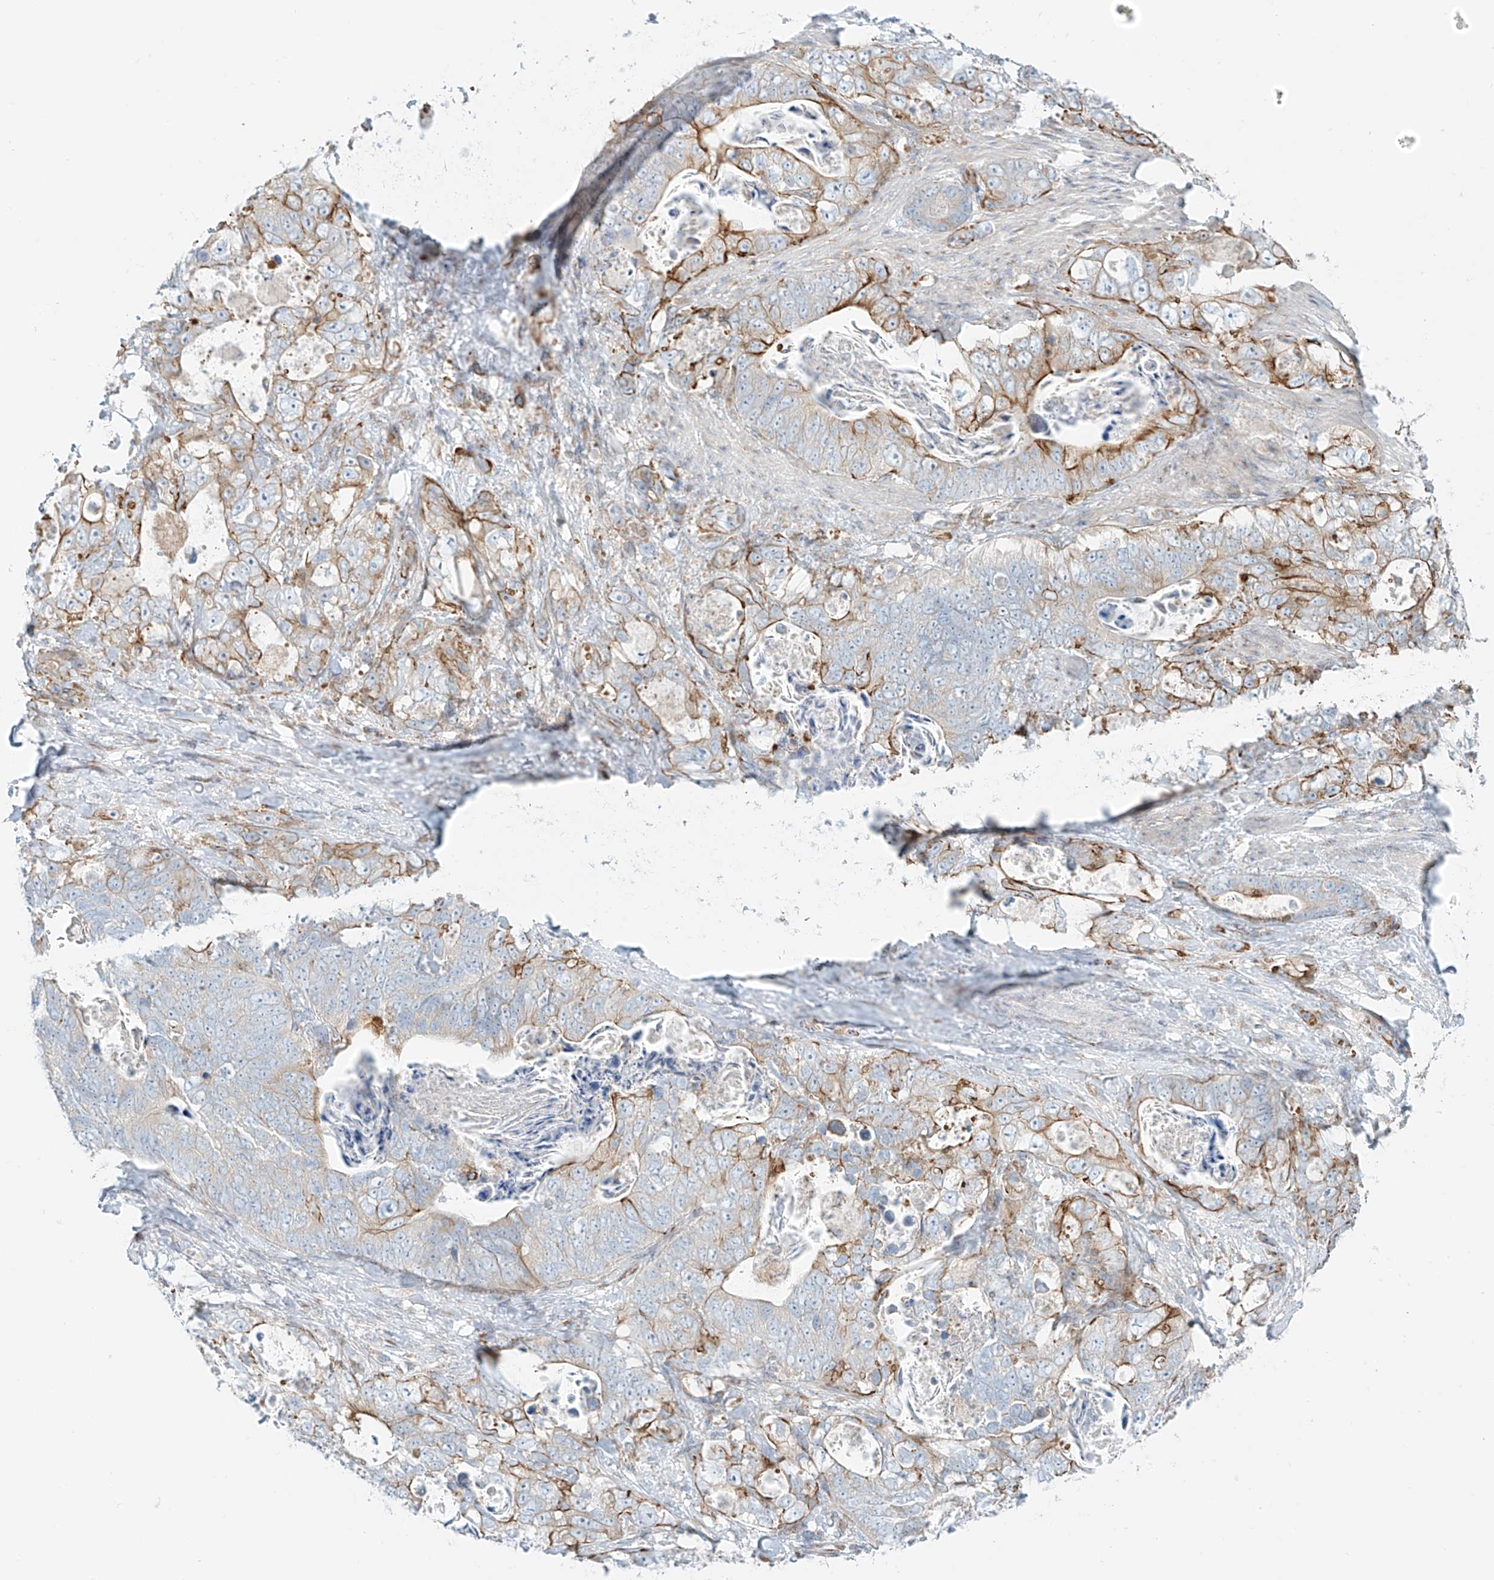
{"staining": {"intensity": "strong", "quantity": "25%-75%", "location": "cytoplasmic/membranous"}, "tissue": "stomach cancer", "cell_type": "Tumor cells", "image_type": "cancer", "snomed": [{"axis": "morphology", "description": "Normal tissue, NOS"}, {"axis": "morphology", "description": "Adenocarcinoma, NOS"}, {"axis": "topography", "description": "Stomach"}], "caption": "The immunohistochemical stain shows strong cytoplasmic/membranous staining in tumor cells of stomach cancer tissue.", "gene": "EIPR1", "patient": {"sex": "female", "age": 89}}